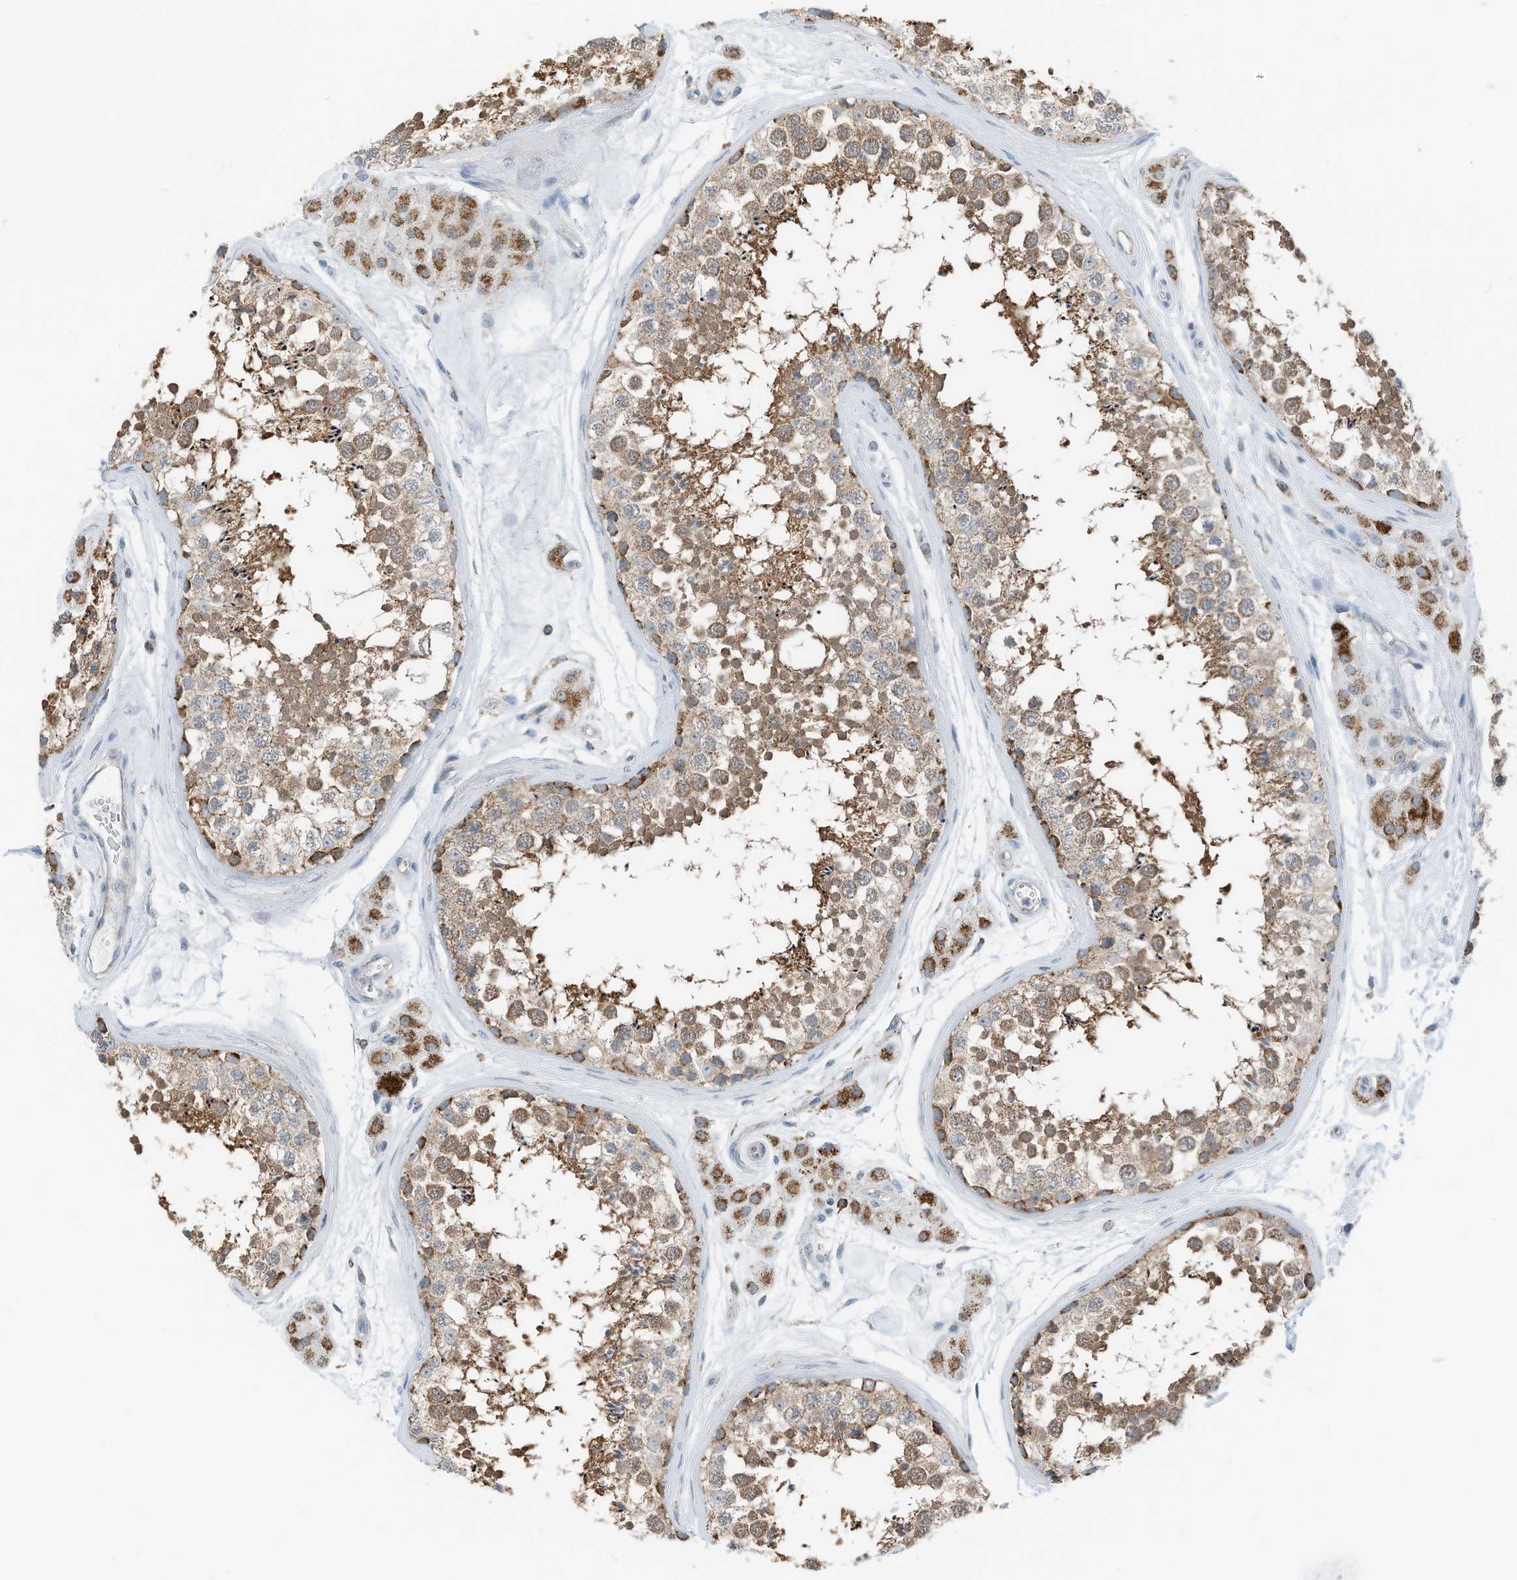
{"staining": {"intensity": "moderate", "quantity": ">75%", "location": "cytoplasmic/membranous"}, "tissue": "testis", "cell_type": "Cells in seminiferous ducts", "image_type": "normal", "snomed": [{"axis": "morphology", "description": "Normal tissue, NOS"}, {"axis": "topography", "description": "Testis"}], "caption": "A micrograph of testis stained for a protein reveals moderate cytoplasmic/membranous brown staining in cells in seminiferous ducts. (DAB = brown stain, brightfield microscopy at high magnification).", "gene": "RMND1", "patient": {"sex": "male", "age": 56}}